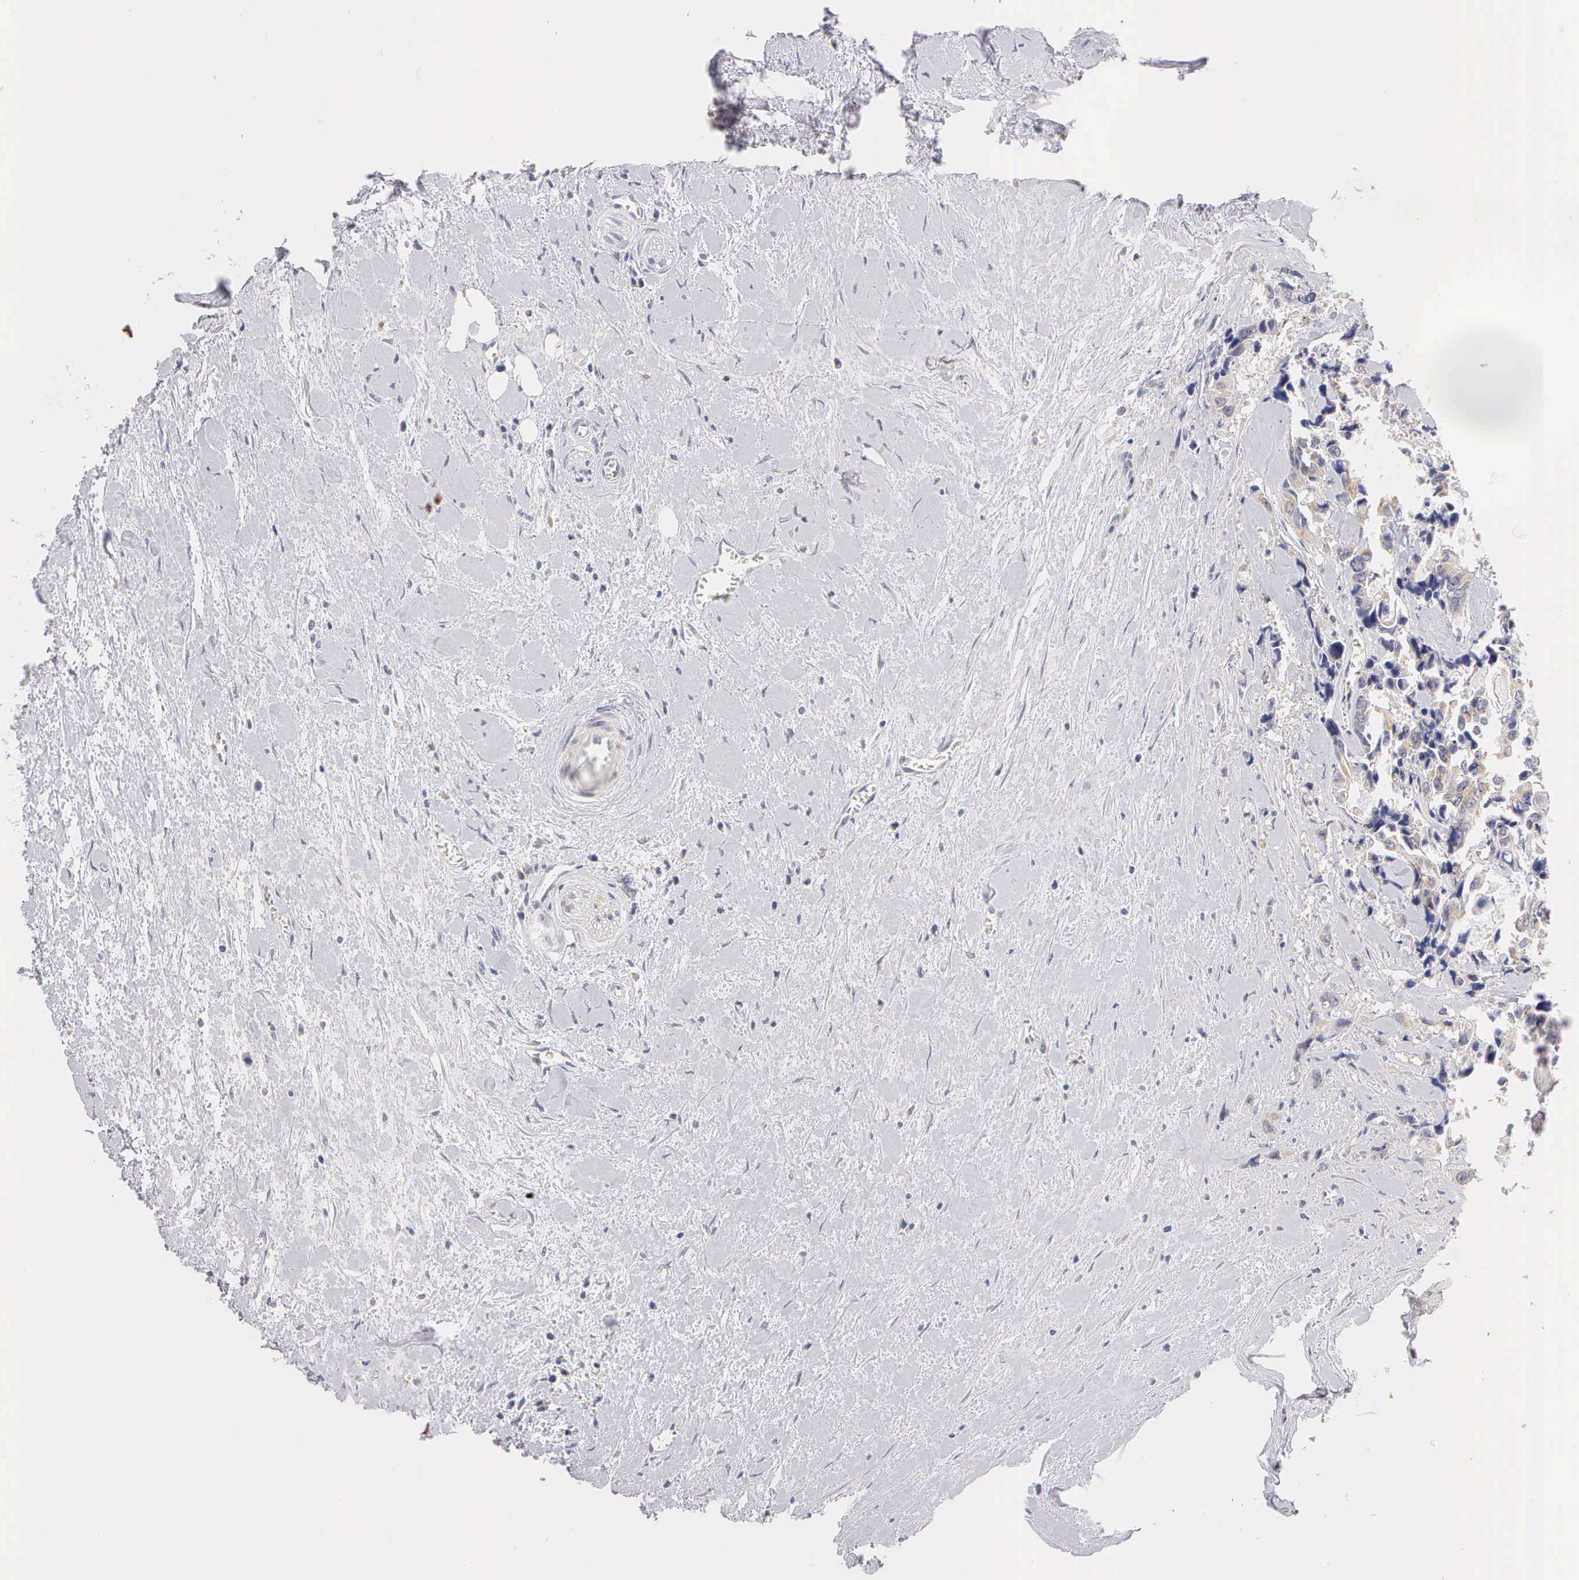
{"staining": {"intensity": "weak", "quantity": "<25%", "location": "cytoplasmic/membranous"}, "tissue": "colorectal cancer", "cell_type": "Tumor cells", "image_type": "cancer", "snomed": [{"axis": "morphology", "description": "Adenocarcinoma, NOS"}, {"axis": "topography", "description": "Rectum"}], "caption": "IHC photomicrograph of human colorectal adenocarcinoma stained for a protein (brown), which shows no positivity in tumor cells.", "gene": "ESR1", "patient": {"sex": "male", "age": 76}}